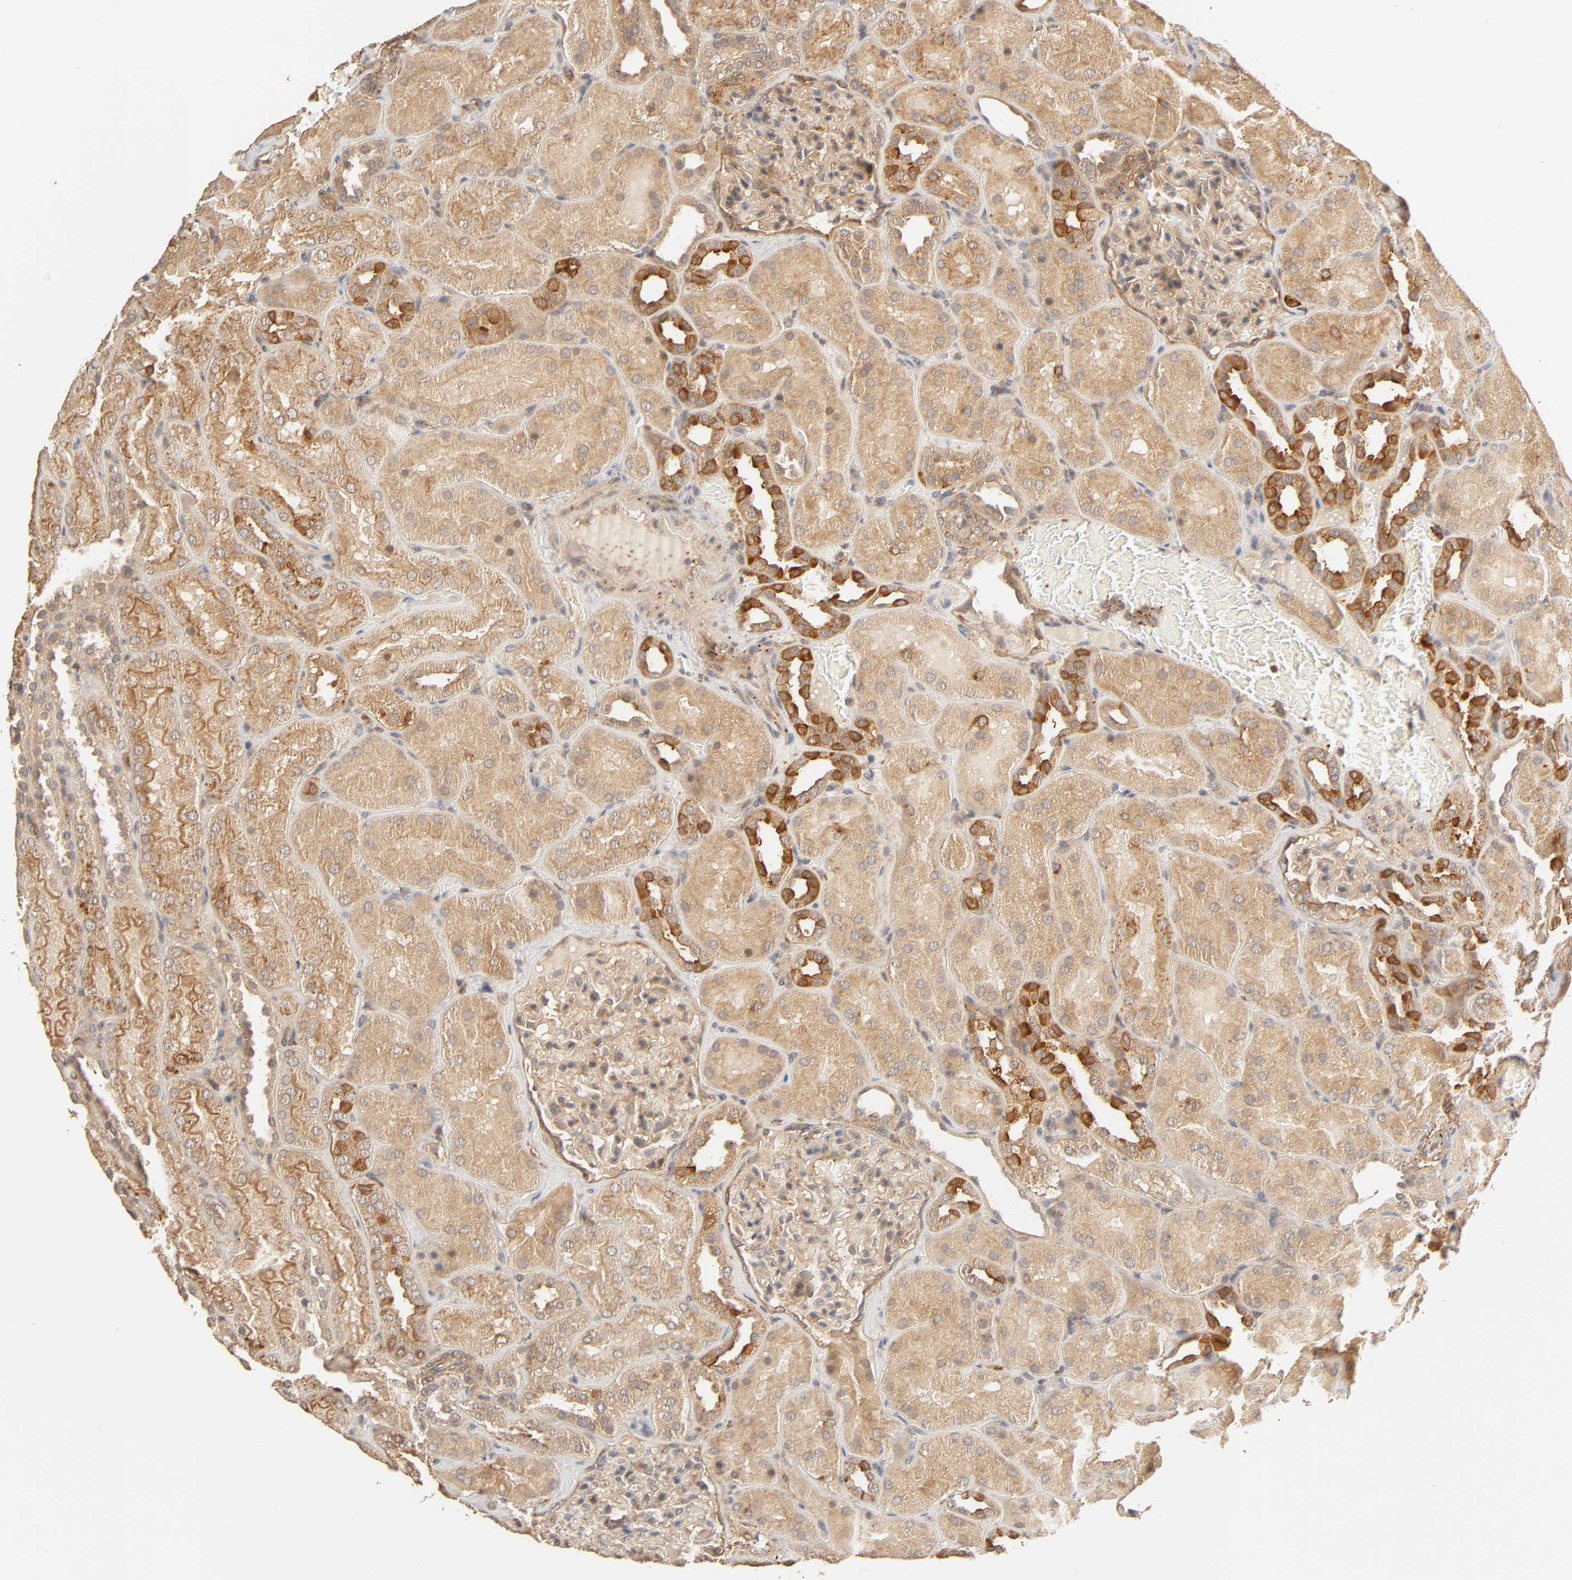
{"staining": {"intensity": "weak", "quantity": "25%-75%", "location": "cytoplasmic/membranous"}, "tissue": "kidney", "cell_type": "Cells in glomeruli", "image_type": "normal", "snomed": [{"axis": "morphology", "description": "Normal tissue, NOS"}, {"axis": "topography", "description": "Kidney"}], "caption": "Approximately 25%-75% of cells in glomeruli in unremarkable human kidney exhibit weak cytoplasmic/membranous protein expression as visualized by brown immunohistochemical staining.", "gene": "EPS8", "patient": {"sex": "male", "age": 28}}